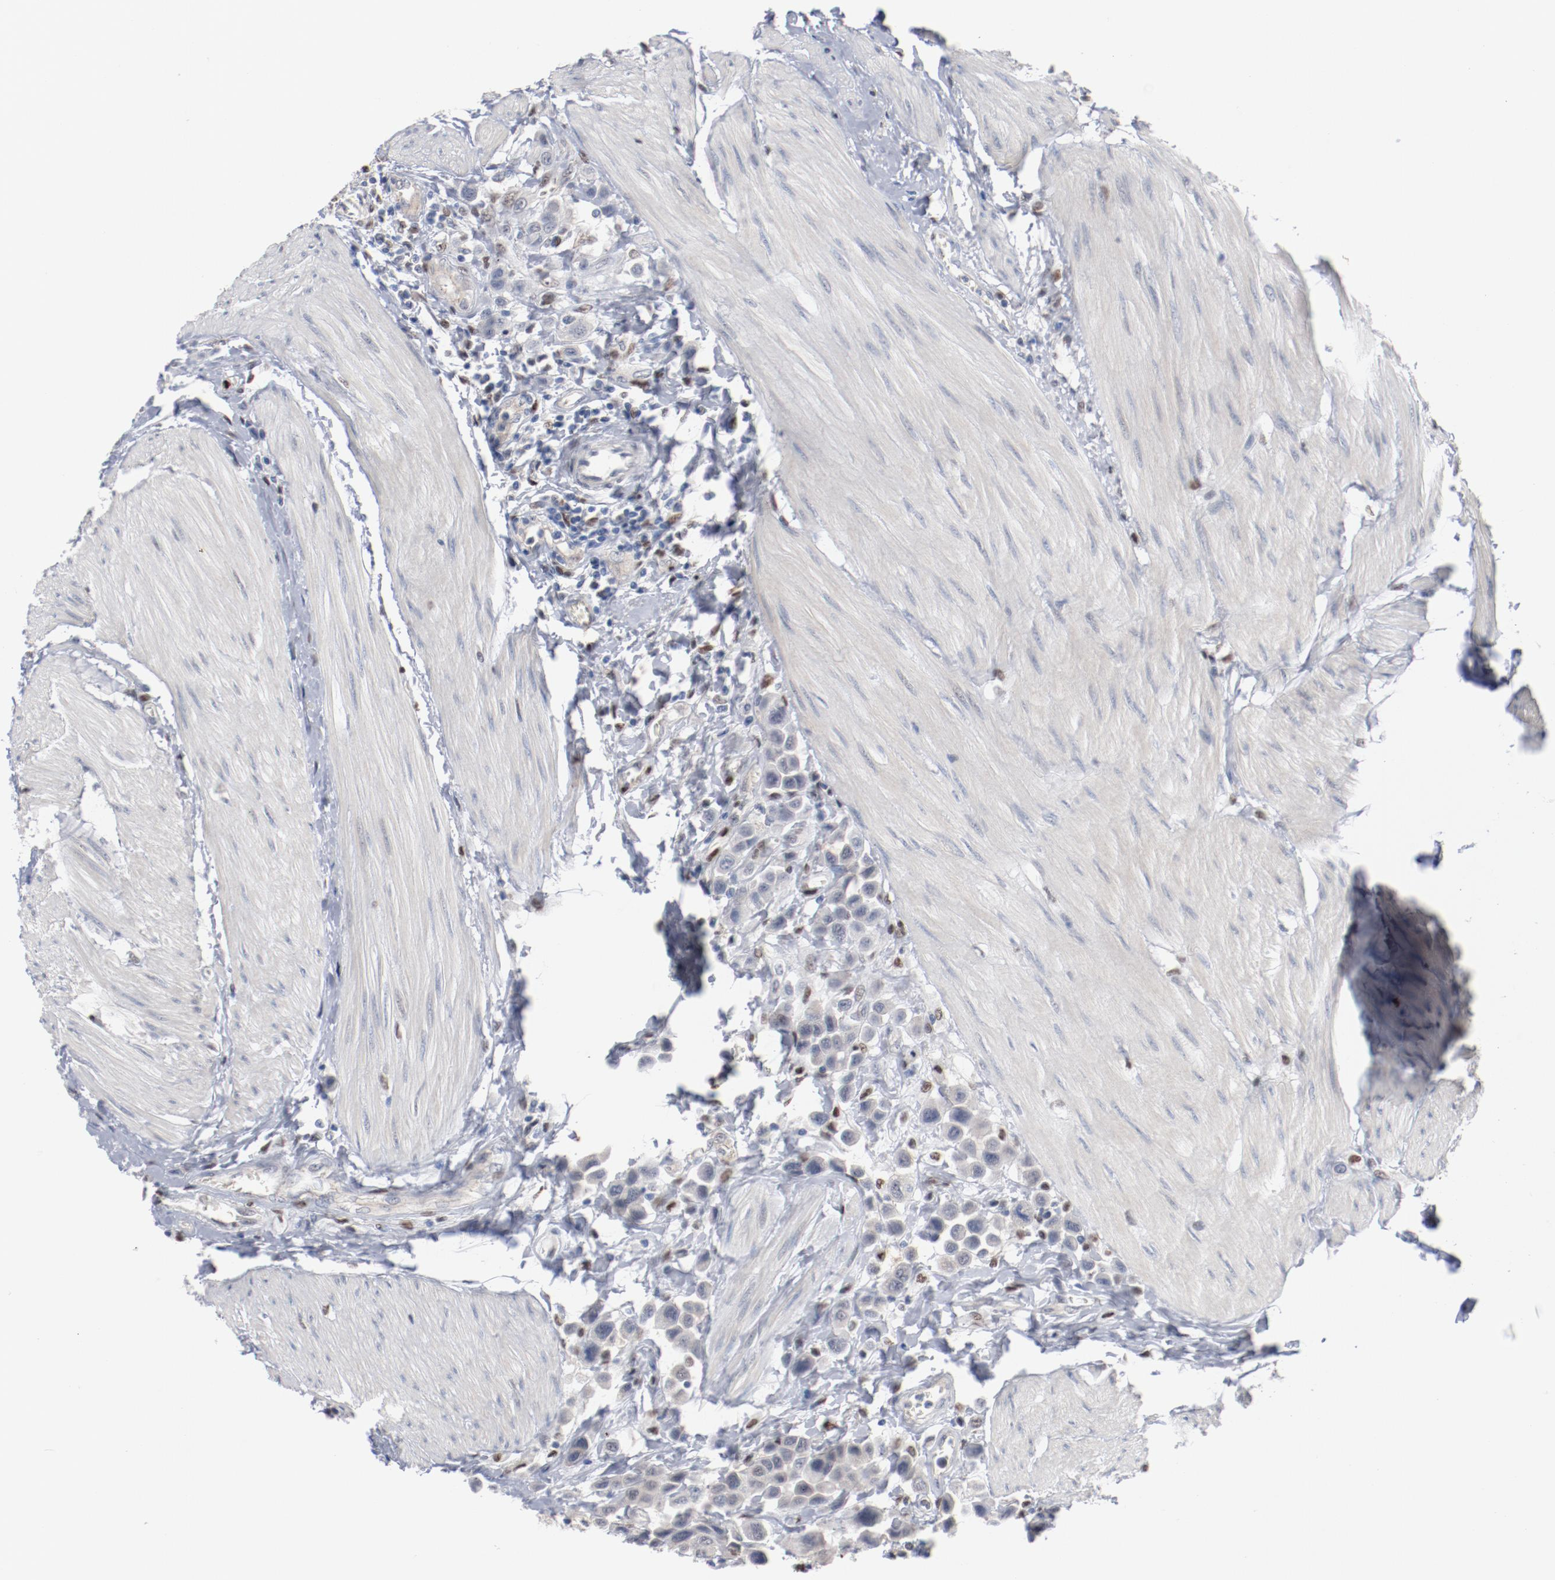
{"staining": {"intensity": "negative", "quantity": "none", "location": "none"}, "tissue": "urothelial cancer", "cell_type": "Tumor cells", "image_type": "cancer", "snomed": [{"axis": "morphology", "description": "Urothelial carcinoma, High grade"}, {"axis": "topography", "description": "Urinary bladder"}], "caption": "Immunohistochemistry (IHC) of human urothelial cancer exhibits no positivity in tumor cells.", "gene": "ZEB2", "patient": {"sex": "male", "age": 50}}